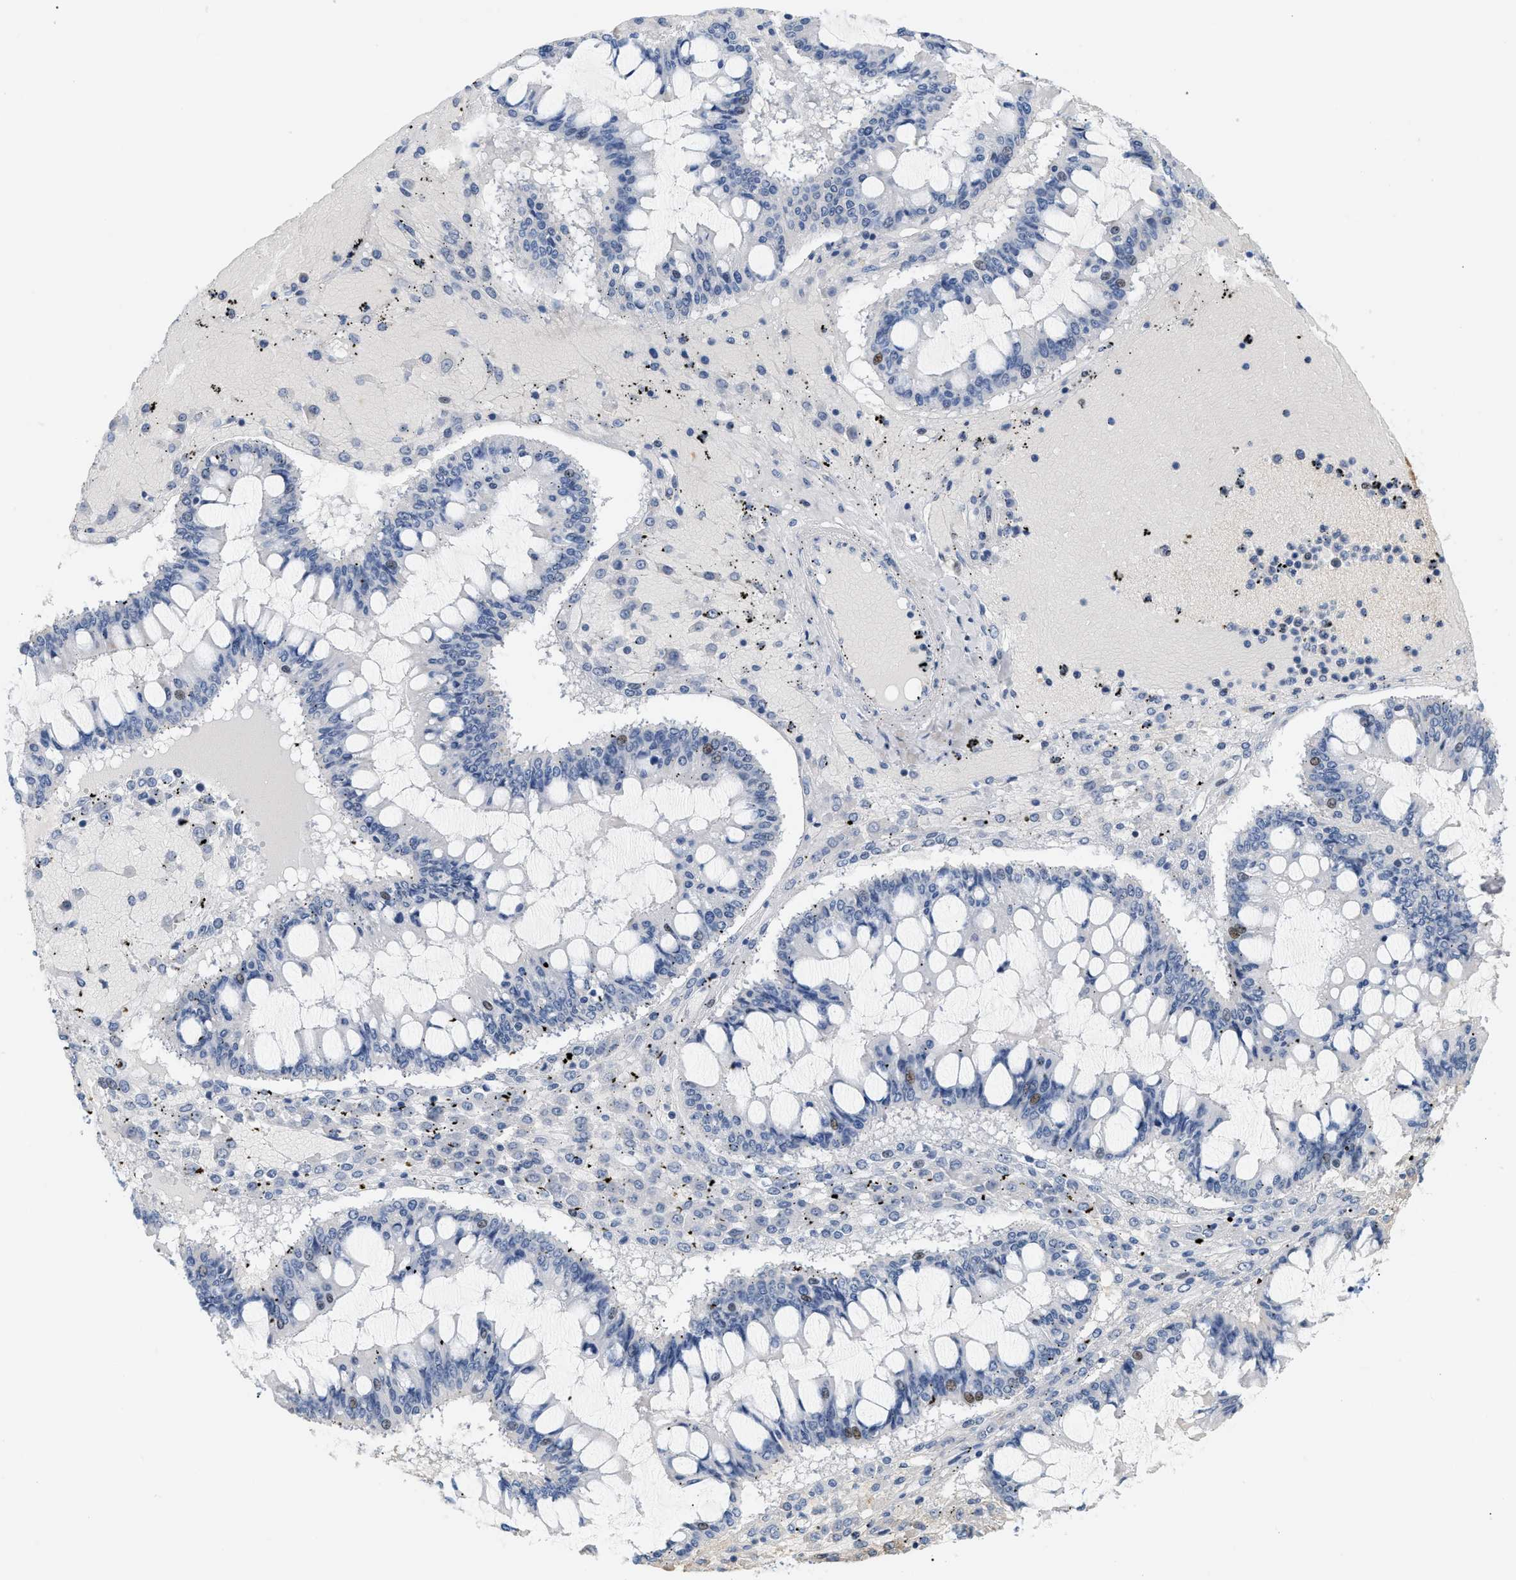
{"staining": {"intensity": "negative", "quantity": "none", "location": "none"}, "tissue": "ovarian cancer", "cell_type": "Tumor cells", "image_type": "cancer", "snomed": [{"axis": "morphology", "description": "Cystadenocarcinoma, mucinous, NOS"}, {"axis": "topography", "description": "Ovary"}], "caption": "IHC image of neoplastic tissue: human ovarian mucinous cystadenocarcinoma stained with DAB reveals no significant protein positivity in tumor cells. (DAB (3,3'-diaminobenzidine) IHC visualized using brightfield microscopy, high magnification).", "gene": "CFH", "patient": {"sex": "female", "age": 73}}